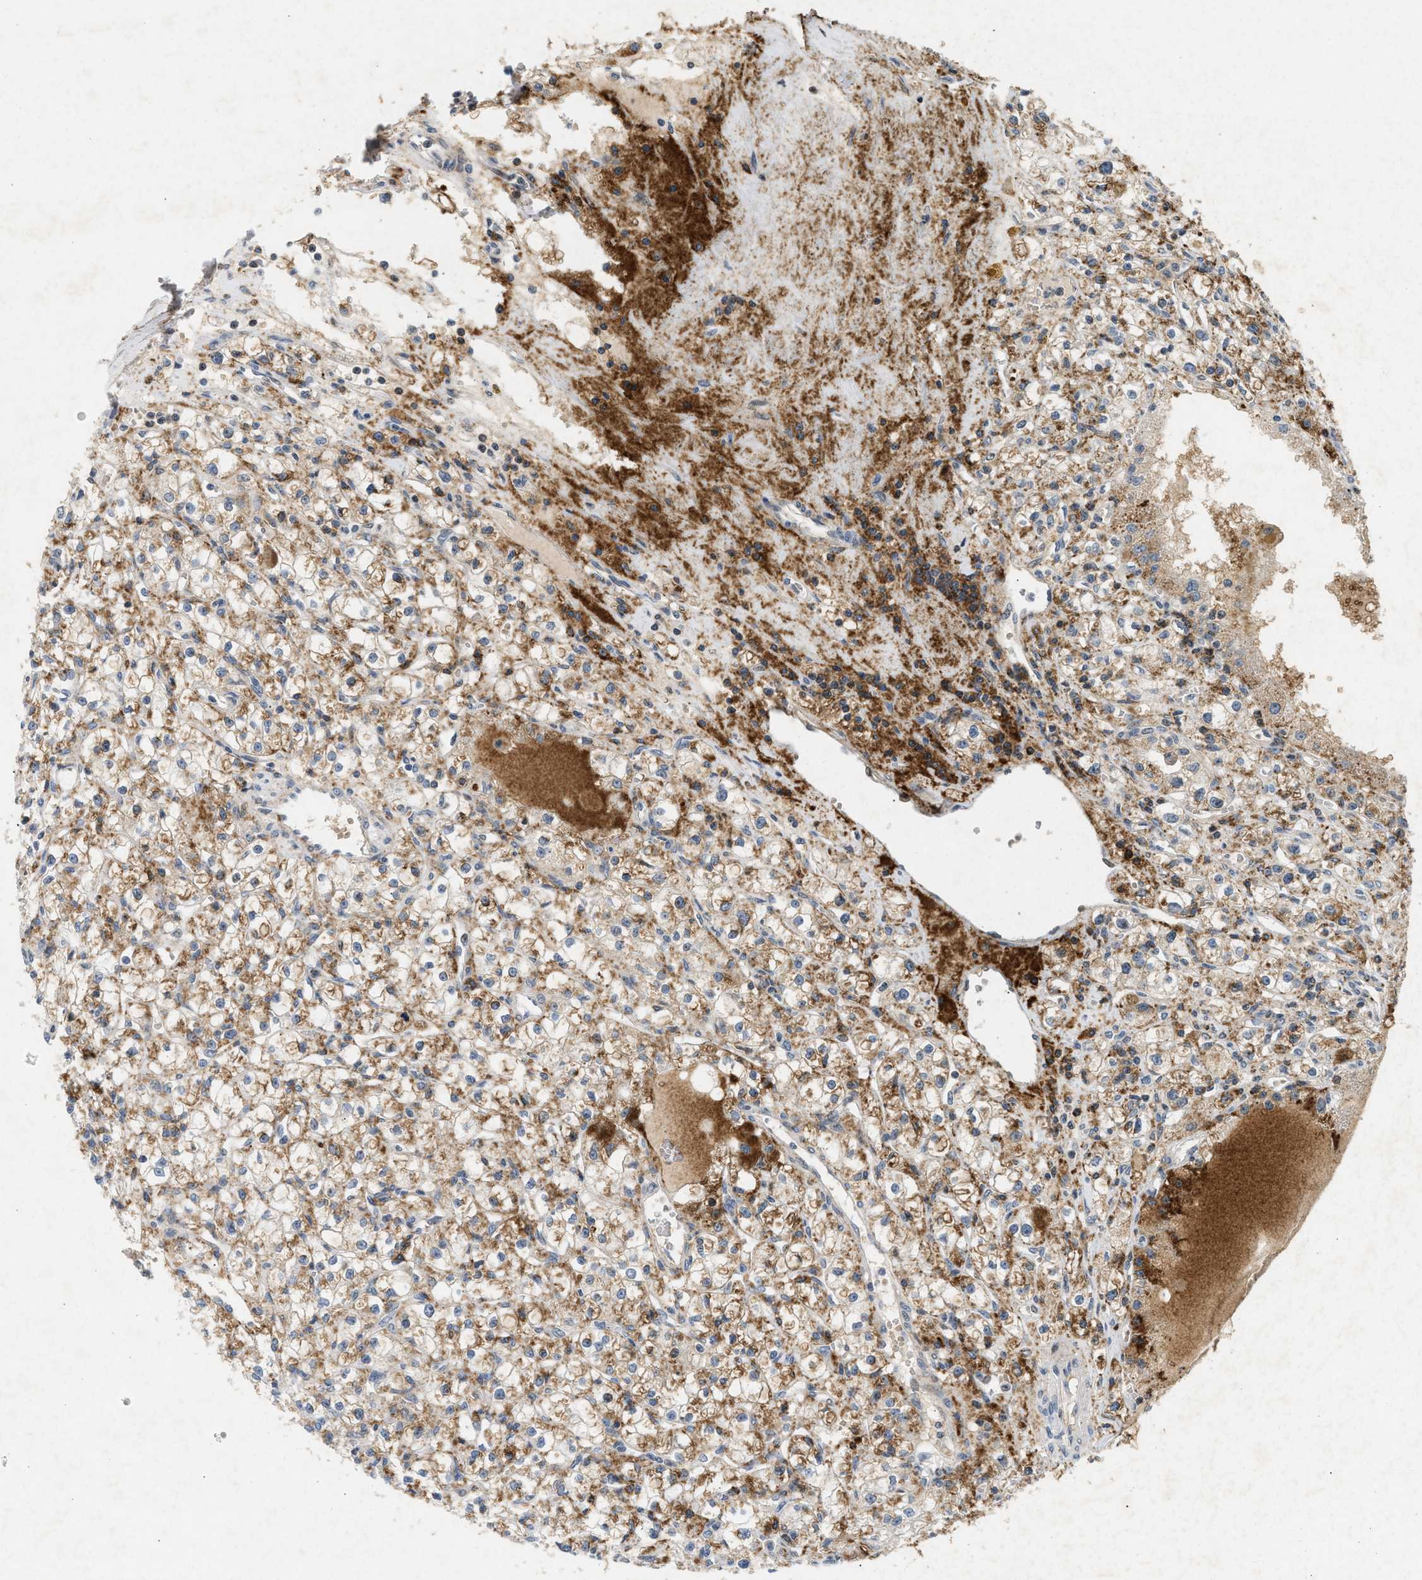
{"staining": {"intensity": "moderate", "quantity": ">75%", "location": "cytoplasmic/membranous"}, "tissue": "renal cancer", "cell_type": "Tumor cells", "image_type": "cancer", "snomed": [{"axis": "morphology", "description": "Adenocarcinoma, NOS"}, {"axis": "topography", "description": "Kidney"}], "caption": "High-magnification brightfield microscopy of renal adenocarcinoma stained with DAB (brown) and counterstained with hematoxylin (blue). tumor cells exhibit moderate cytoplasmic/membranous staining is seen in approximately>75% of cells.", "gene": "ZPR1", "patient": {"sex": "male", "age": 56}}